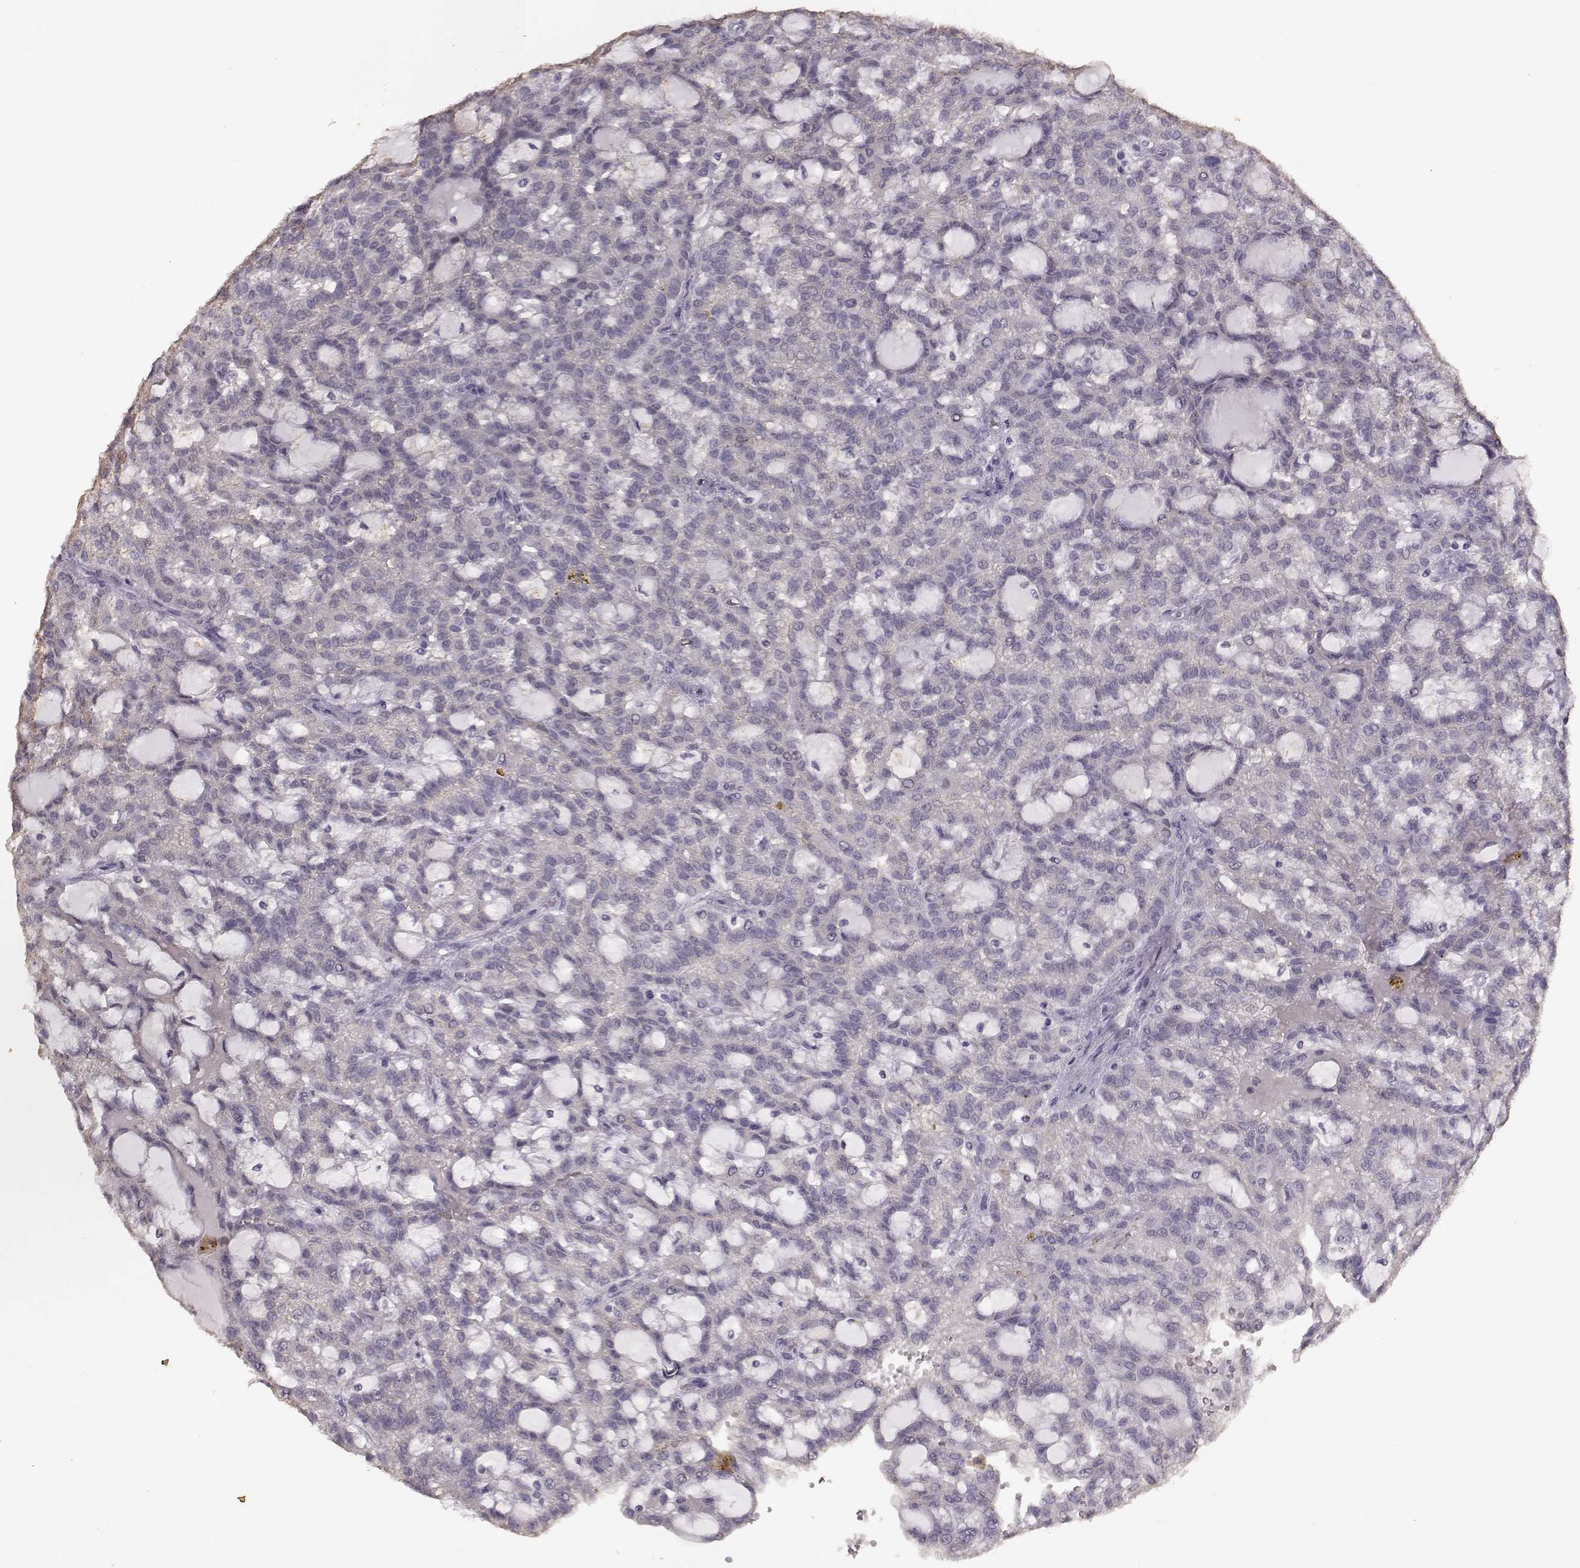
{"staining": {"intensity": "negative", "quantity": "none", "location": "none"}, "tissue": "renal cancer", "cell_type": "Tumor cells", "image_type": "cancer", "snomed": [{"axis": "morphology", "description": "Adenocarcinoma, NOS"}, {"axis": "topography", "description": "Kidney"}], "caption": "Tumor cells are negative for brown protein staining in renal cancer (adenocarcinoma).", "gene": "UROC1", "patient": {"sex": "male", "age": 63}}